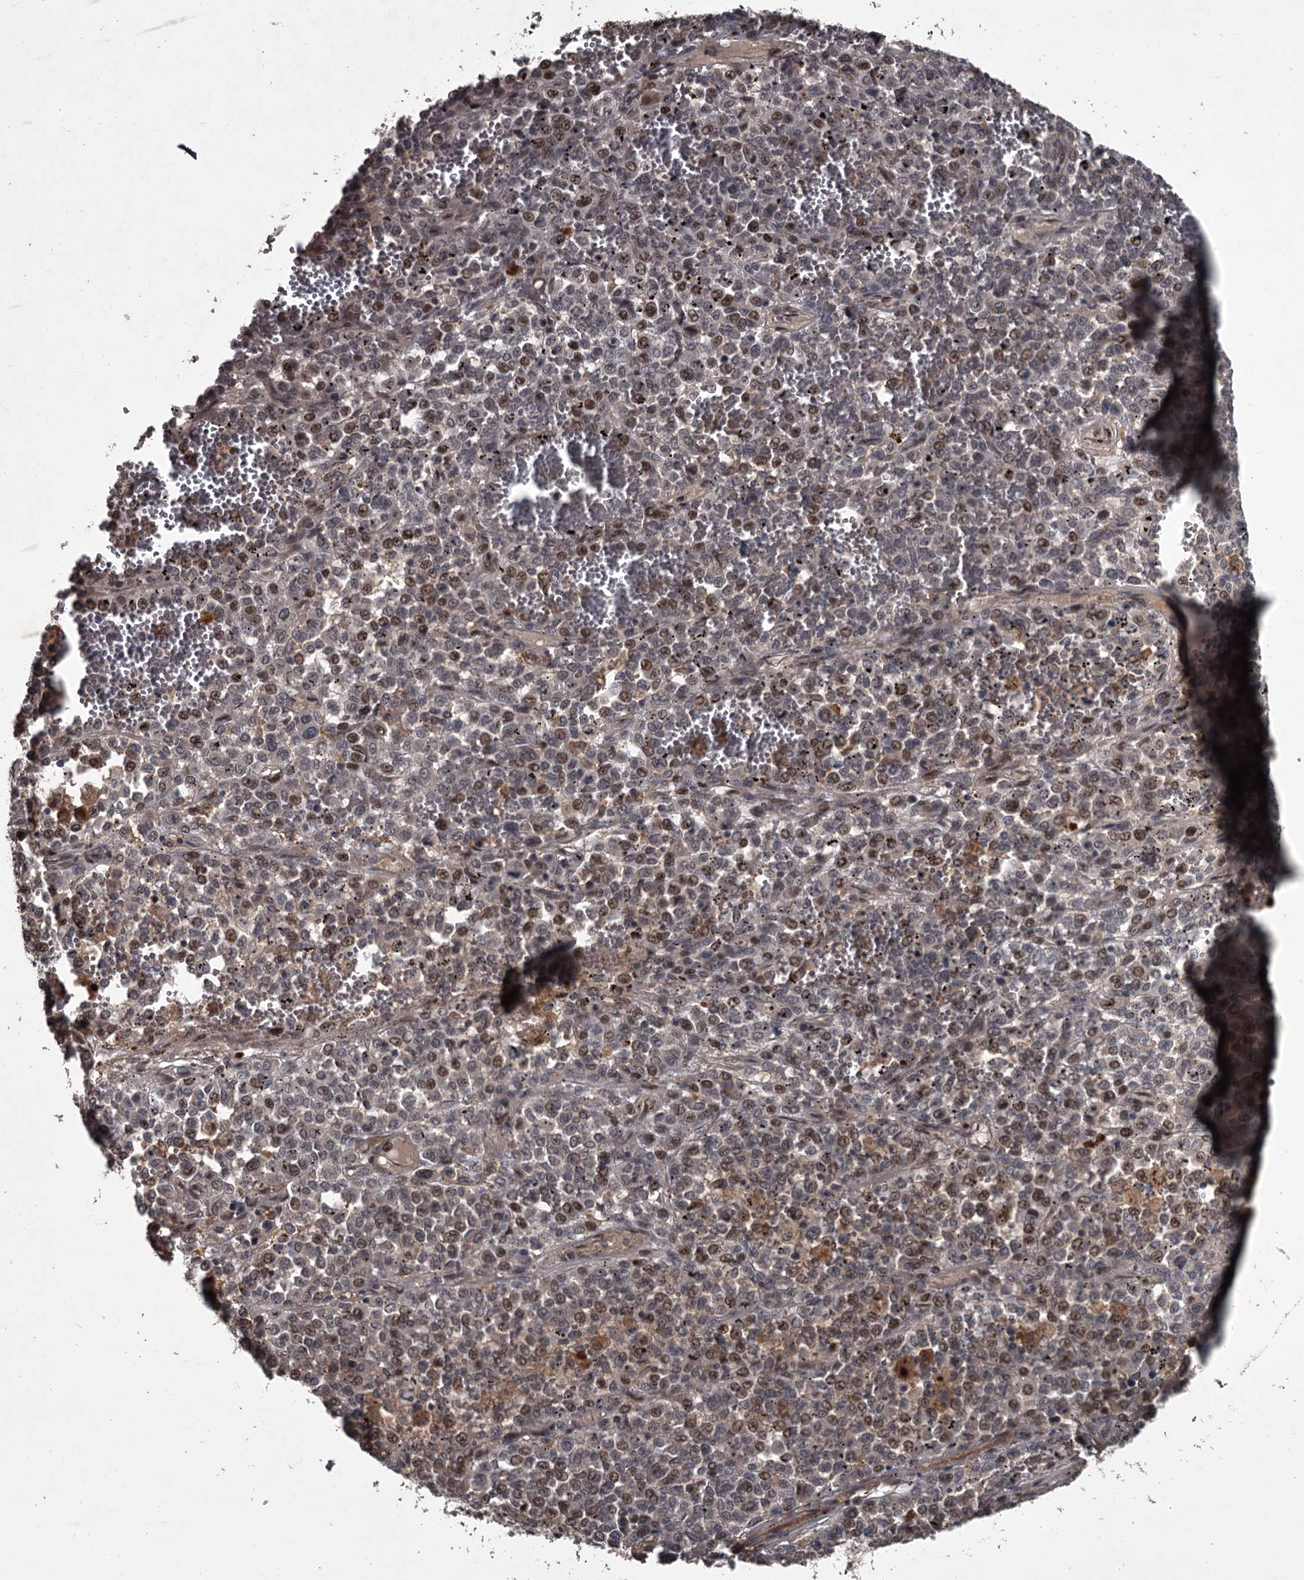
{"staining": {"intensity": "moderate", "quantity": "25%-75%", "location": "cytoplasmic/membranous,nuclear"}, "tissue": "melanoma", "cell_type": "Tumor cells", "image_type": "cancer", "snomed": [{"axis": "morphology", "description": "Malignant melanoma, Metastatic site"}, {"axis": "topography", "description": "Pancreas"}], "caption": "A micrograph of human malignant melanoma (metastatic site) stained for a protein reveals moderate cytoplasmic/membranous and nuclear brown staining in tumor cells.", "gene": "FLVCR2", "patient": {"sex": "female", "age": 30}}